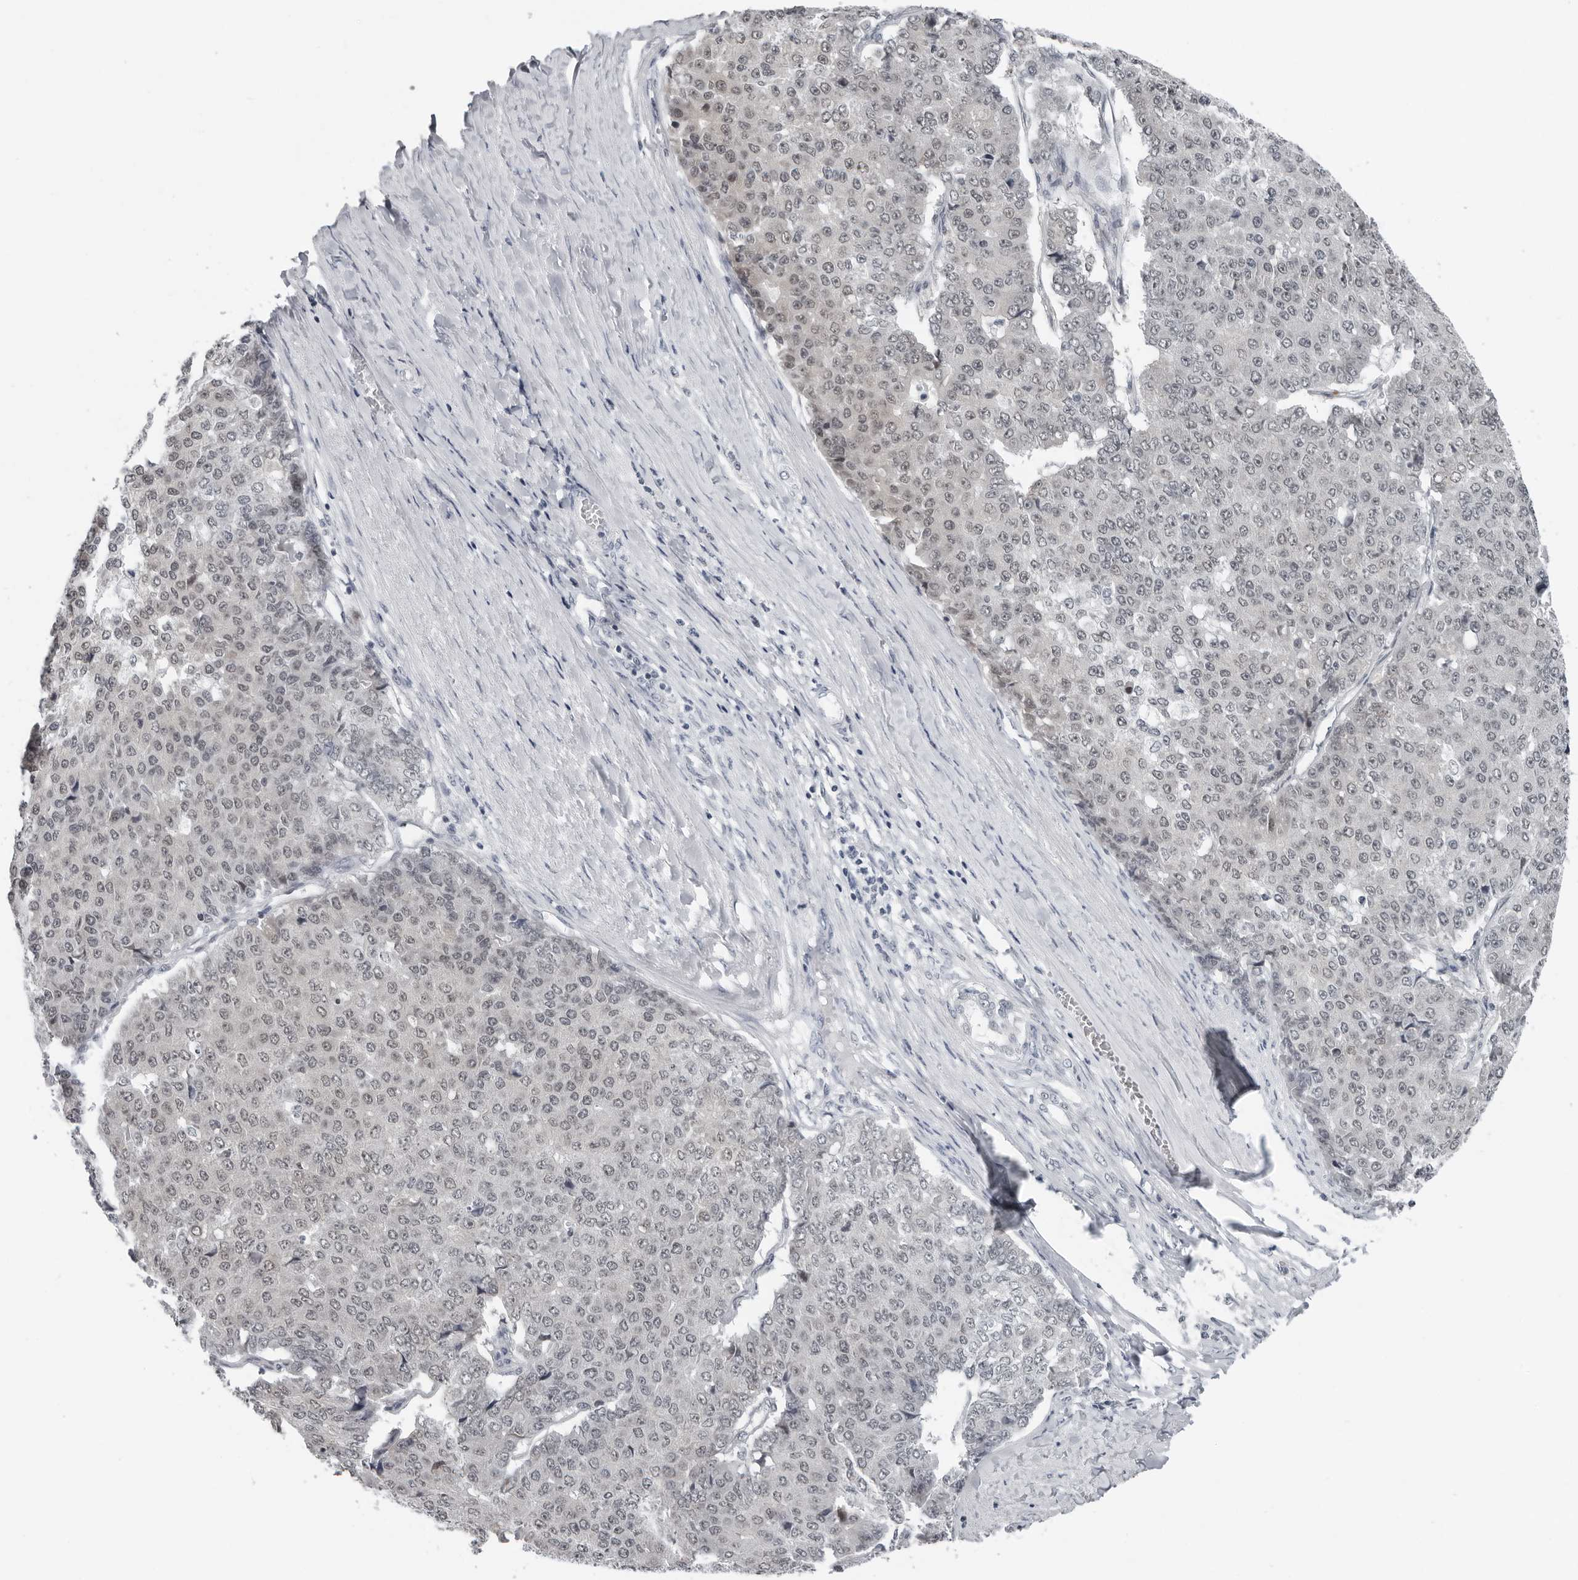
{"staining": {"intensity": "weak", "quantity": "<25%", "location": "nuclear"}, "tissue": "pancreatic cancer", "cell_type": "Tumor cells", "image_type": "cancer", "snomed": [{"axis": "morphology", "description": "Adenocarcinoma, NOS"}, {"axis": "topography", "description": "Pancreas"}], "caption": "Photomicrograph shows no protein positivity in tumor cells of pancreatic cancer tissue. (Immunohistochemistry, brightfield microscopy, high magnification).", "gene": "PPP1R42", "patient": {"sex": "male", "age": 50}}